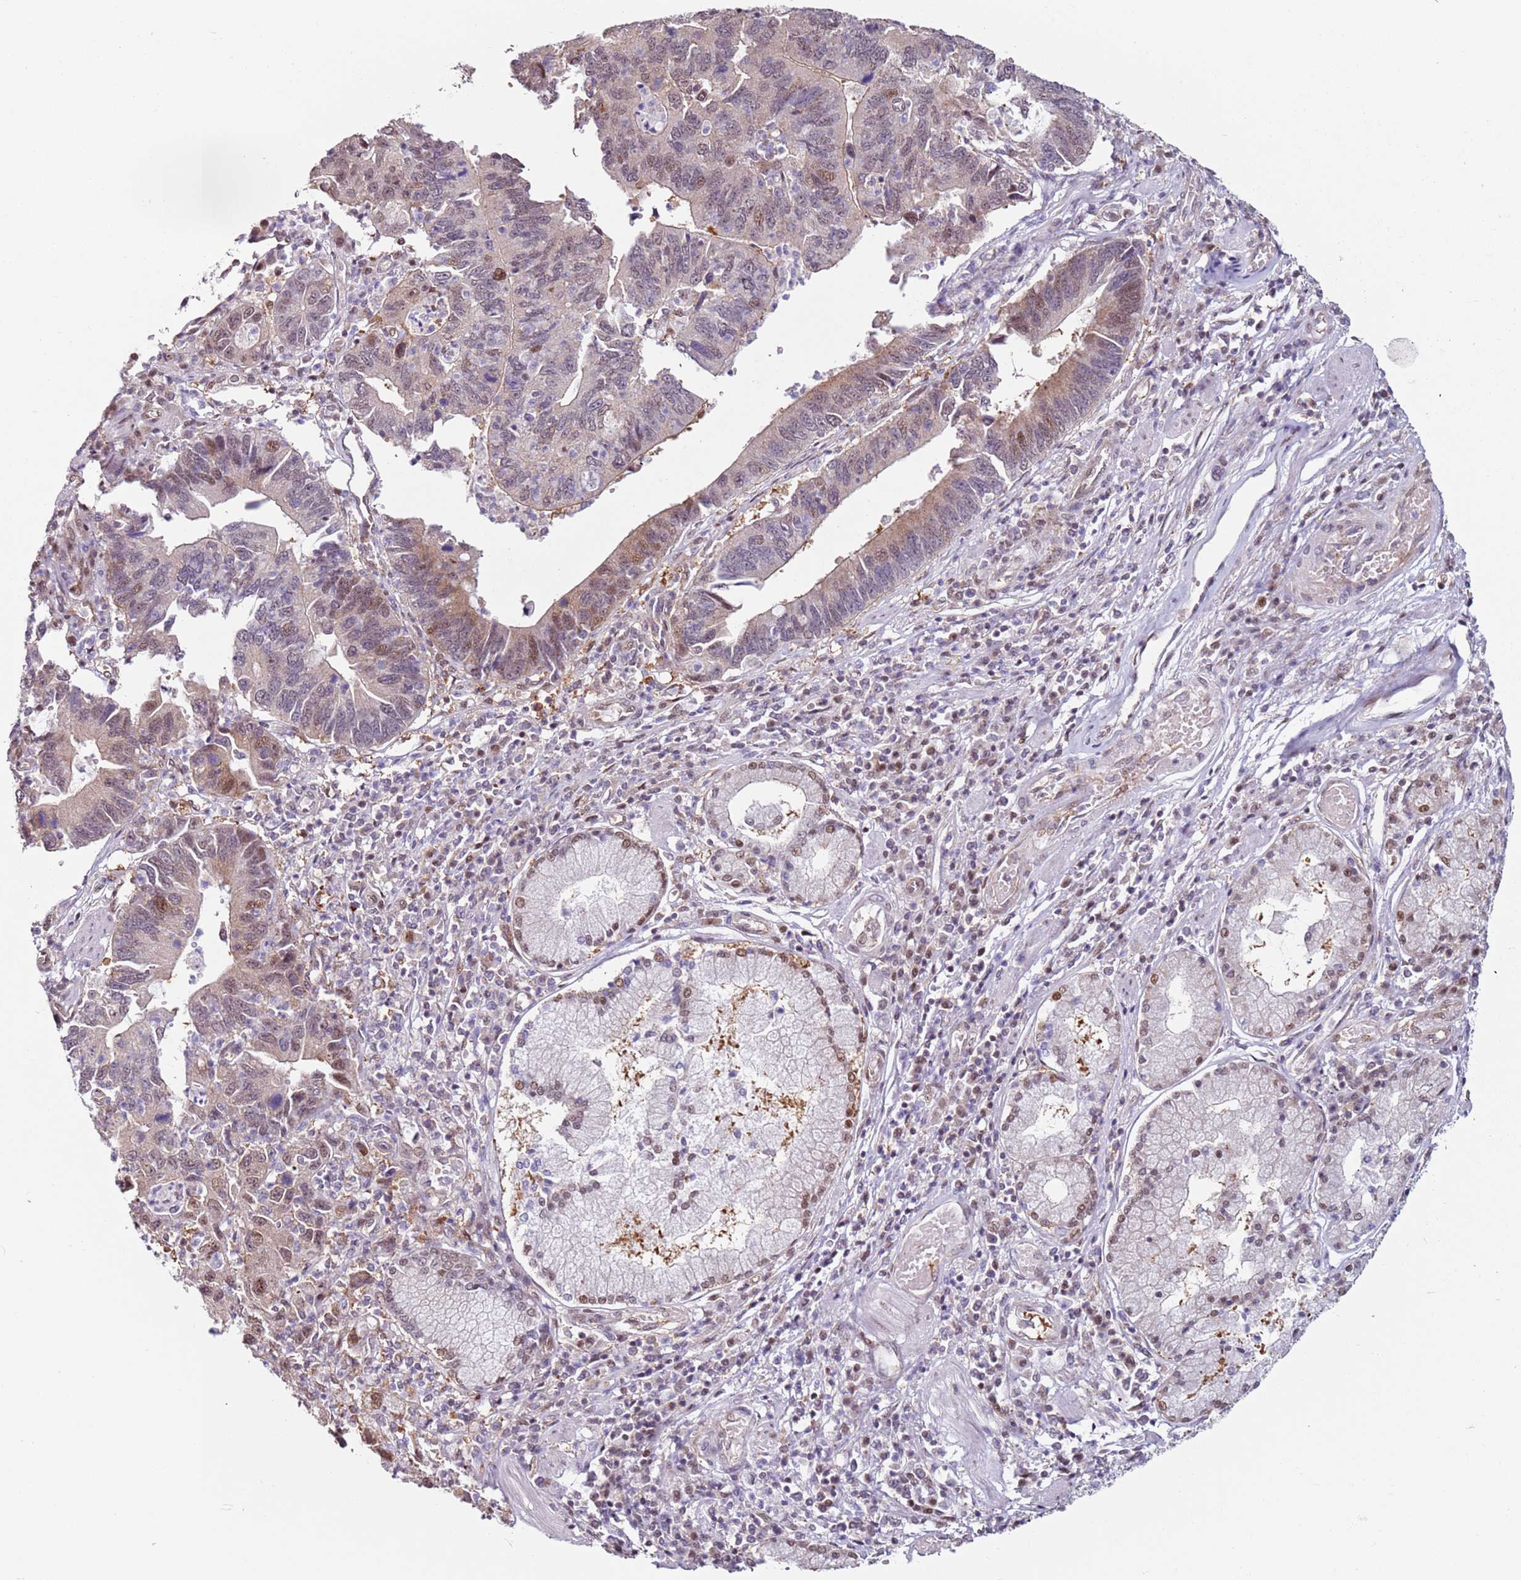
{"staining": {"intensity": "moderate", "quantity": "<25%", "location": "cytoplasmic/membranous,nuclear"}, "tissue": "stomach cancer", "cell_type": "Tumor cells", "image_type": "cancer", "snomed": [{"axis": "morphology", "description": "Adenocarcinoma, NOS"}, {"axis": "topography", "description": "Stomach"}], "caption": "This is a photomicrograph of immunohistochemistry staining of stomach cancer (adenocarcinoma), which shows moderate staining in the cytoplasmic/membranous and nuclear of tumor cells.", "gene": "PSMD4", "patient": {"sex": "male", "age": 59}}